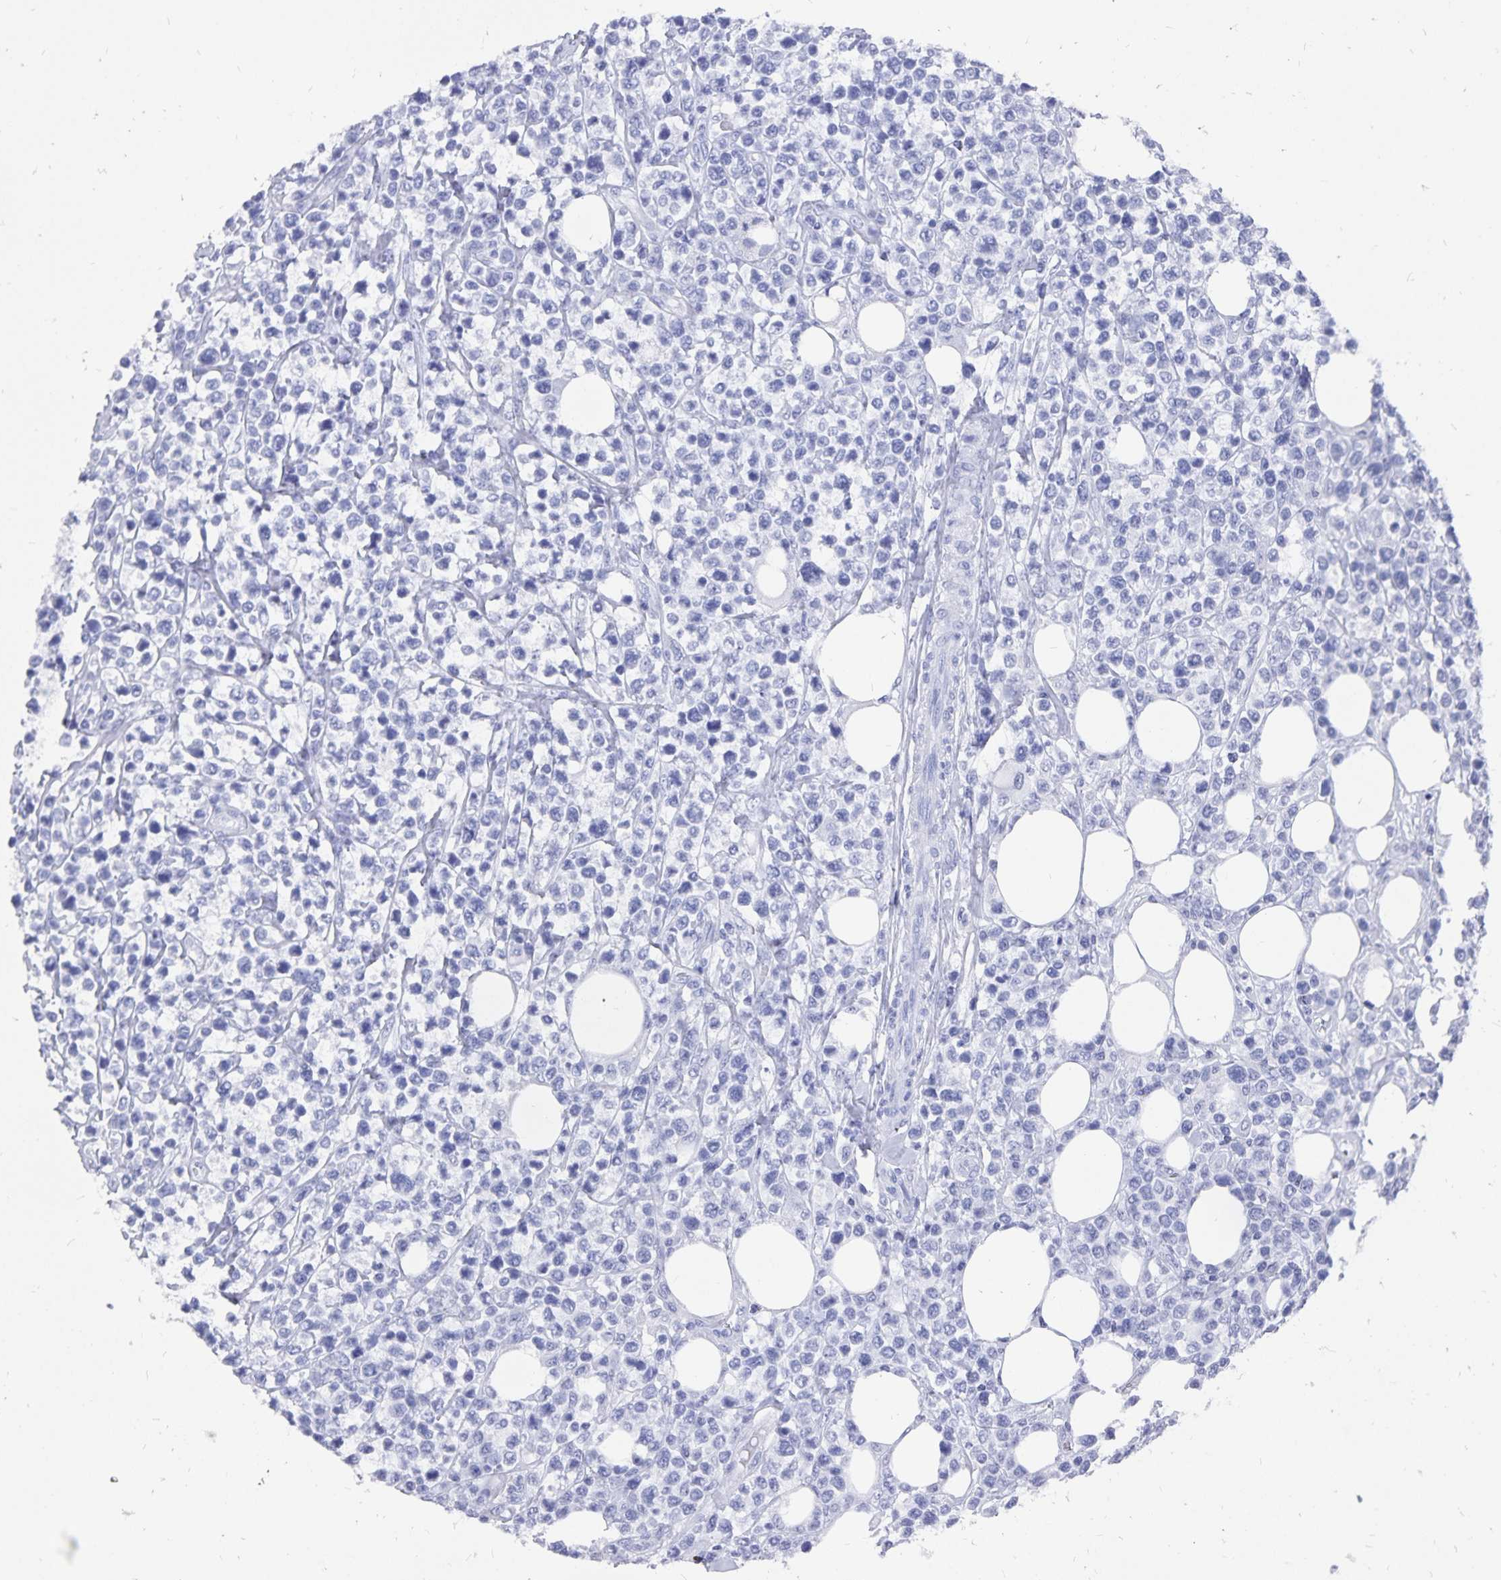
{"staining": {"intensity": "negative", "quantity": "none", "location": "none"}, "tissue": "lymphoma", "cell_type": "Tumor cells", "image_type": "cancer", "snomed": [{"axis": "morphology", "description": "Malignant lymphoma, non-Hodgkin's type, High grade"}, {"axis": "topography", "description": "Soft tissue"}], "caption": "IHC of high-grade malignant lymphoma, non-Hodgkin's type shows no expression in tumor cells.", "gene": "ADH1A", "patient": {"sex": "female", "age": 56}}